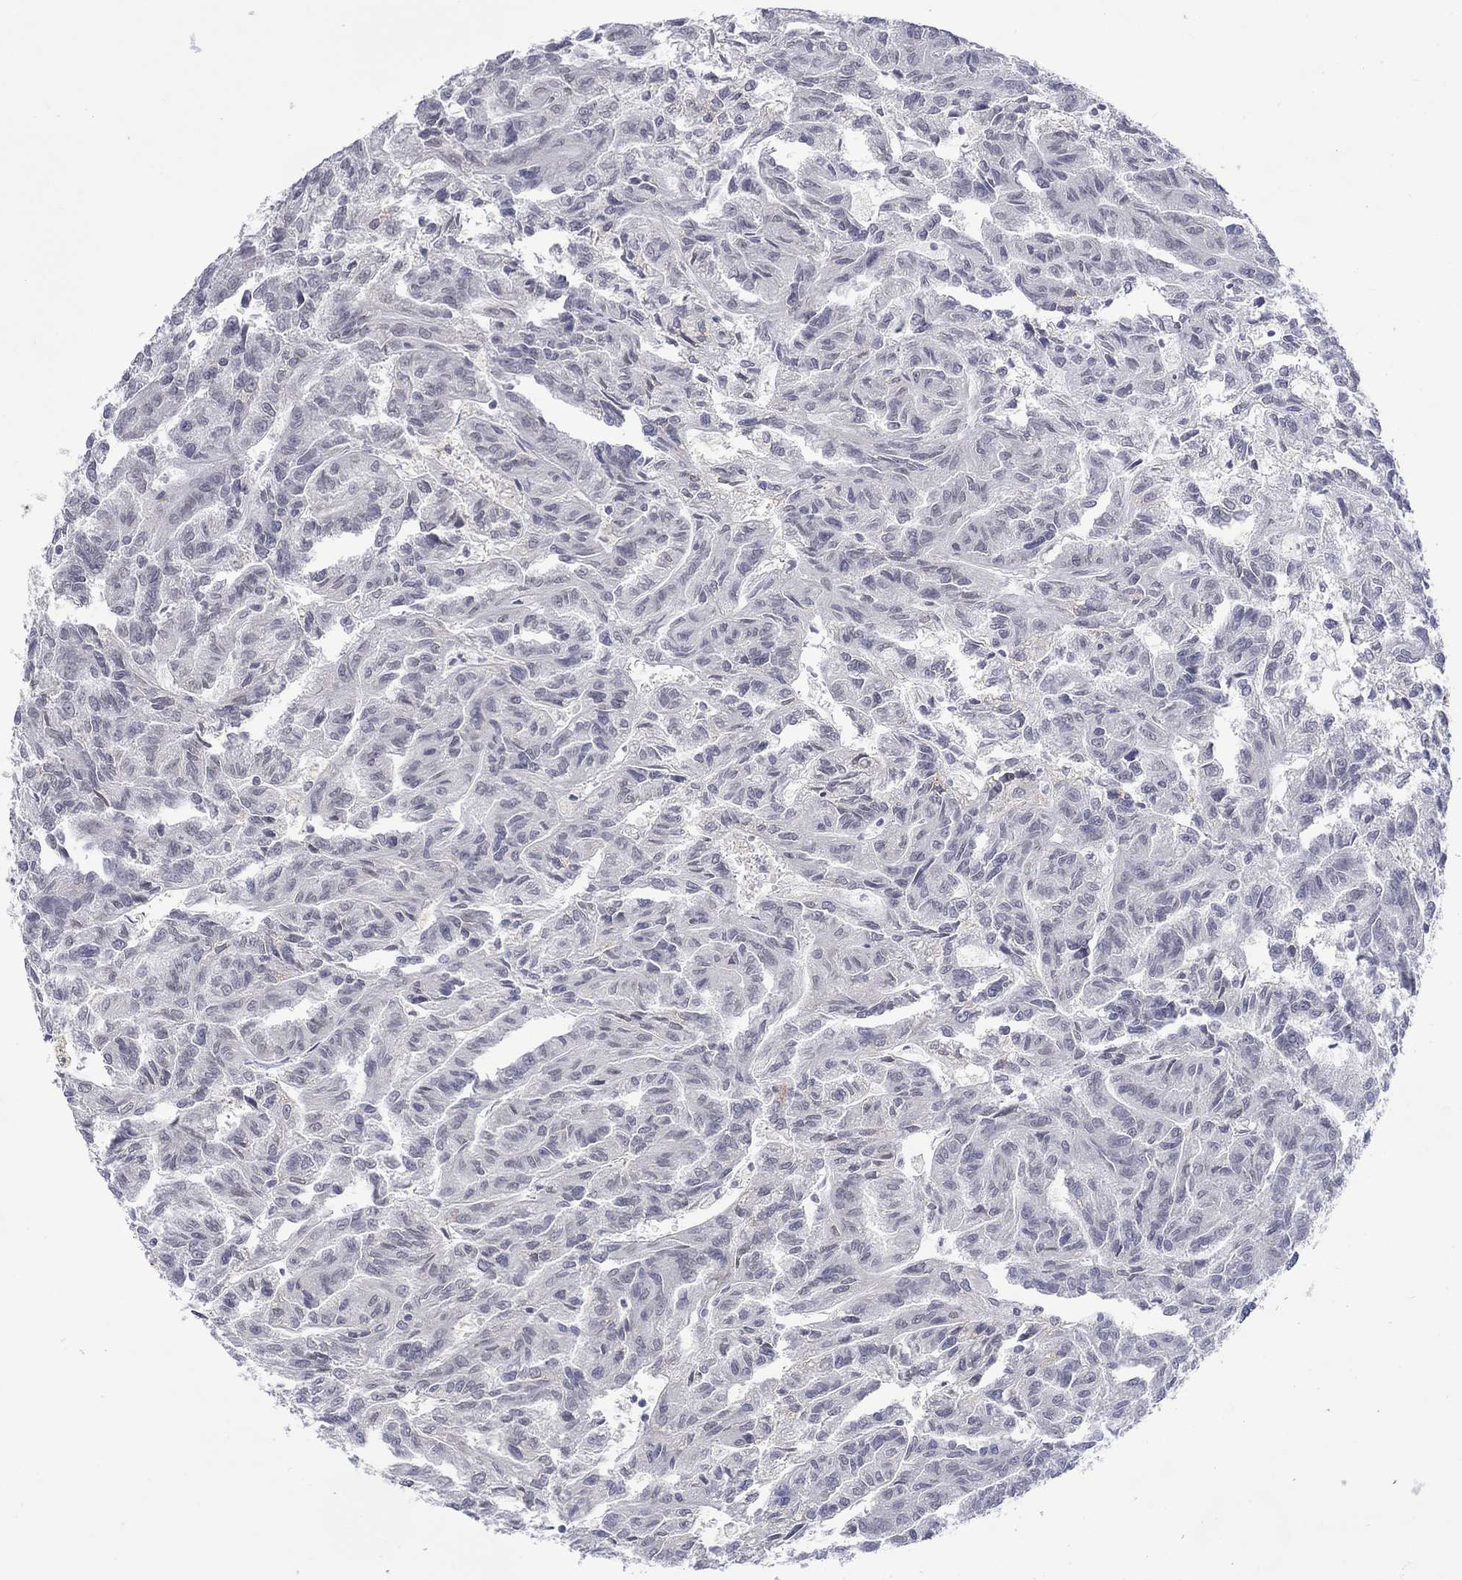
{"staining": {"intensity": "negative", "quantity": "none", "location": "none"}, "tissue": "renal cancer", "cell_type": "Tumor cells", "image_type": "cancer", "snomed": [{"axis": "morphology", "description": "Adenocarcinoma, NOS"}, {"axis": "topography", "description": "Kidney"}], "caption": "A micrograph of renal adenocarcinoma stained for a protein demonstrates no brown staining in tumor cells.", "gene": "NSMF", "patient": {"sex": "male", "age": 79}}